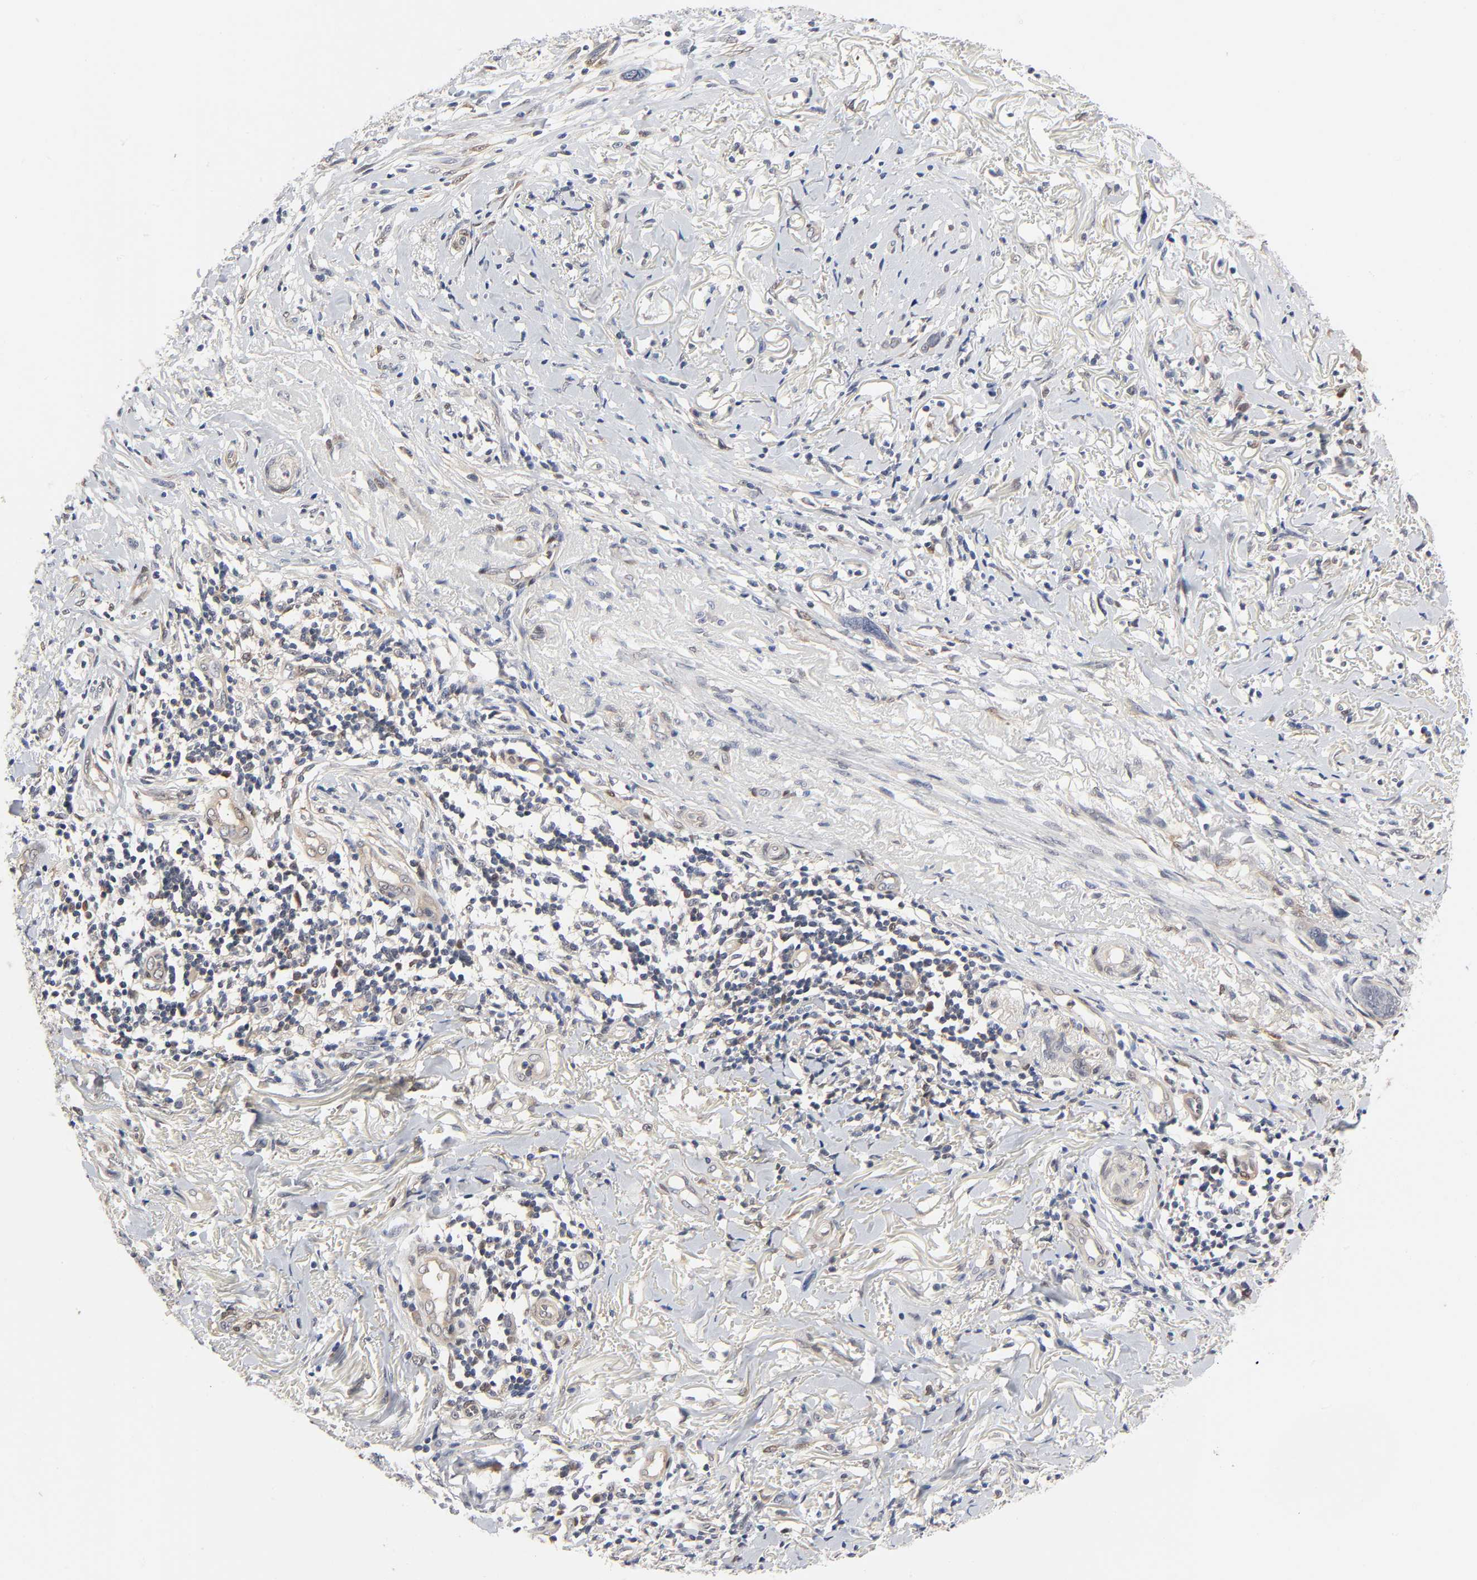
{"staining": {"intensity": "weak", "quantity": ">75%", "location": "cytoplasmic/membranous"}, "tissue": "melanoma", "cell_type": "Tumor cells", "image_type": "cancer", "snomed": [{"axis": "morphology", "description": "Malignant melanoma, NOS"}, {"axis": "topography", "description": "Skin"}], "caption": "Tumor cells show weak cytoplasmic/membranous positivity in approximately >75% of cells in melanoma.", "gene": "PTEN", "patient": {"sex": "male", "age": 91}}